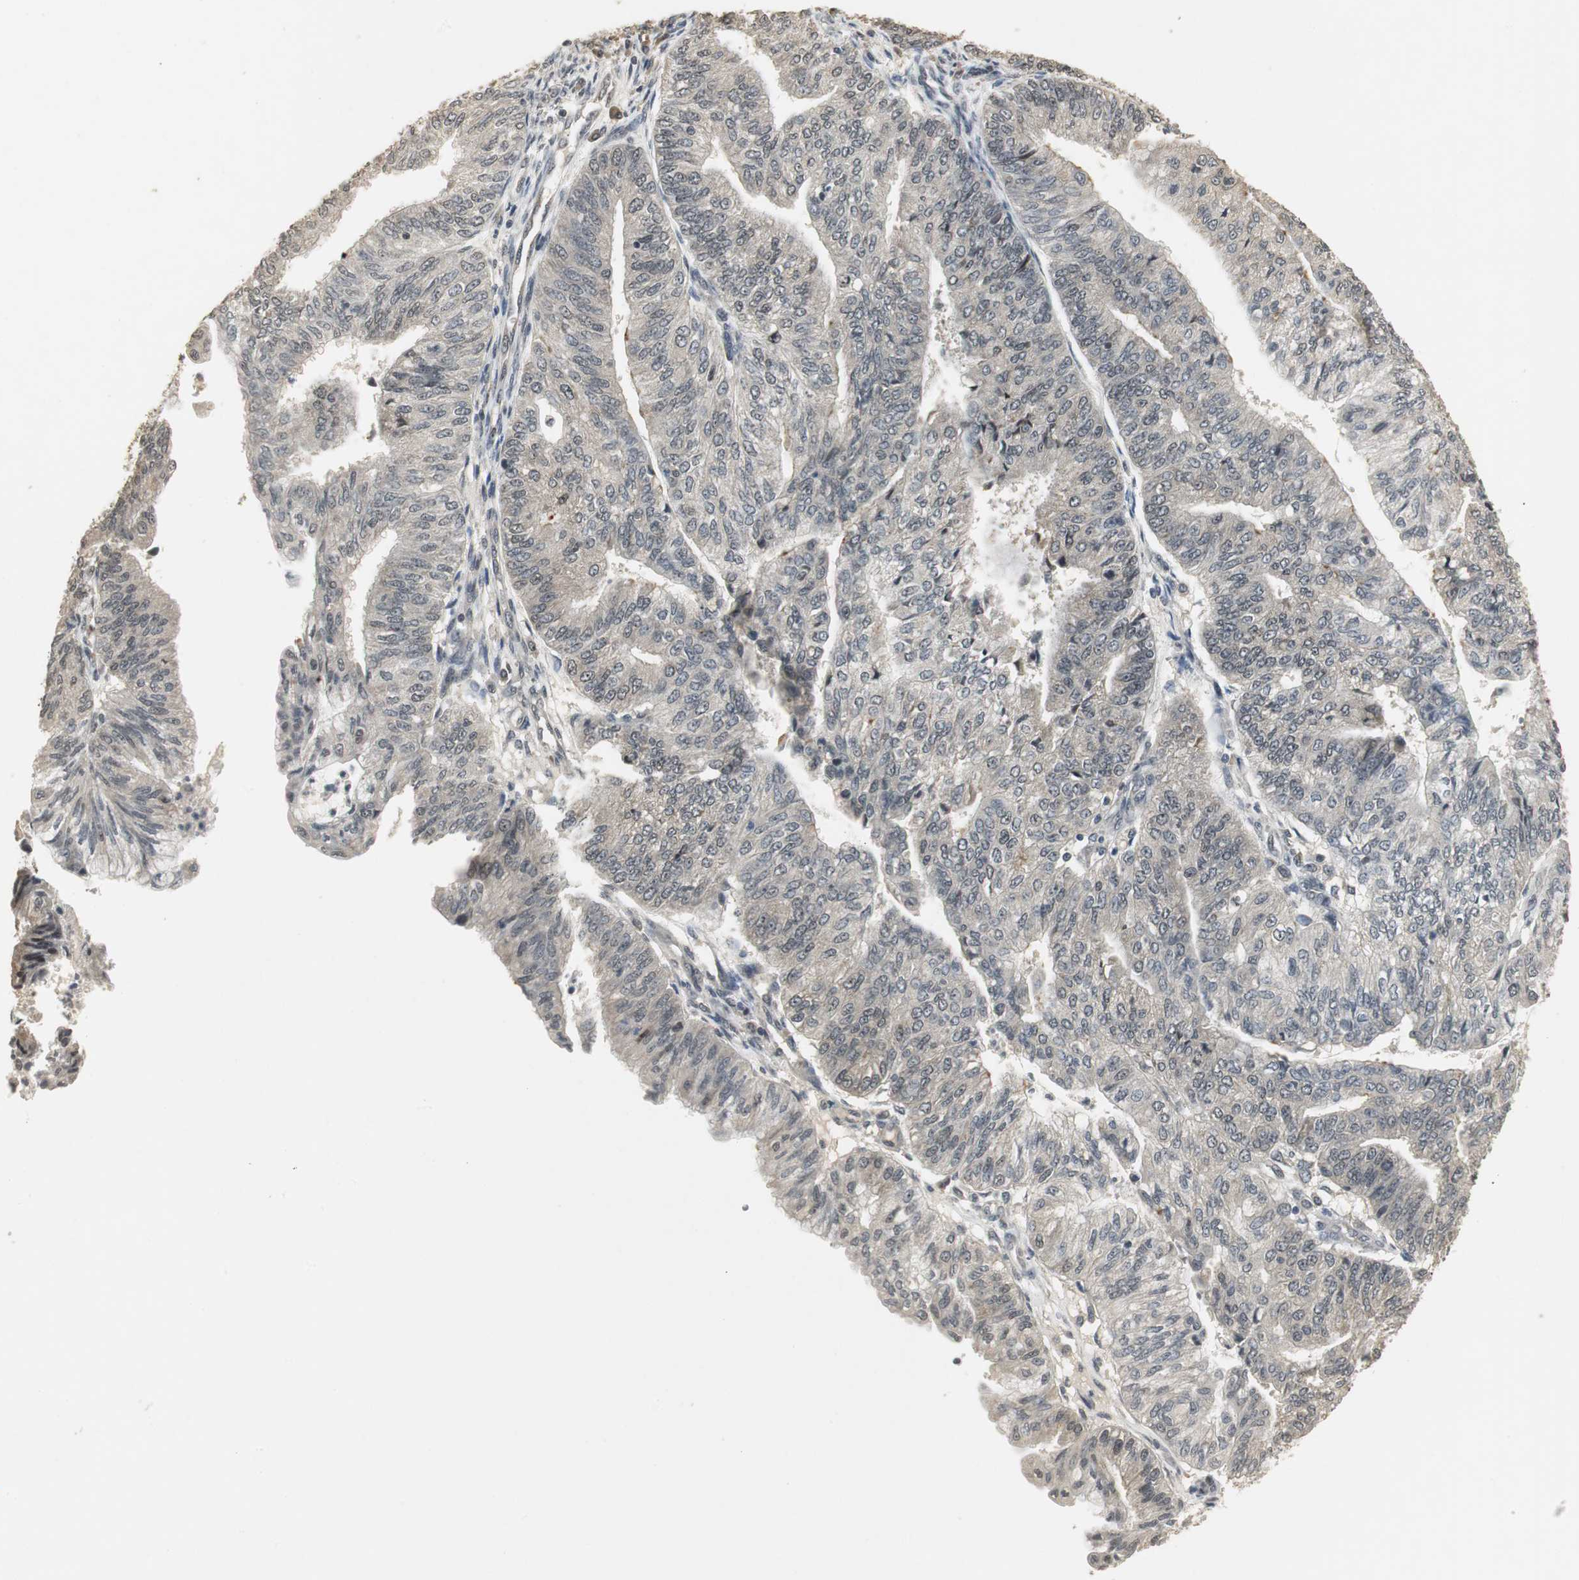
{"staining": {"intensity": "weak", "quantity": "<25%", "location": "cytoplasmic/membranous"}, "tissue": "endometrial cancer", "cell_type": "Tumor cells", "image_type": "cancer", "snomed": [{"axis": "morphology", "description": "Adenocarcinoma, NOS"}, {"axis": "topography", "description": "Endometrium"}], "caption": "Adenocarcinoma (endometrial) stained for a protein using IHC displays no staining tumor cells.", "gene": "ELOA", "patient": {"sex": "female", "age": 59}}